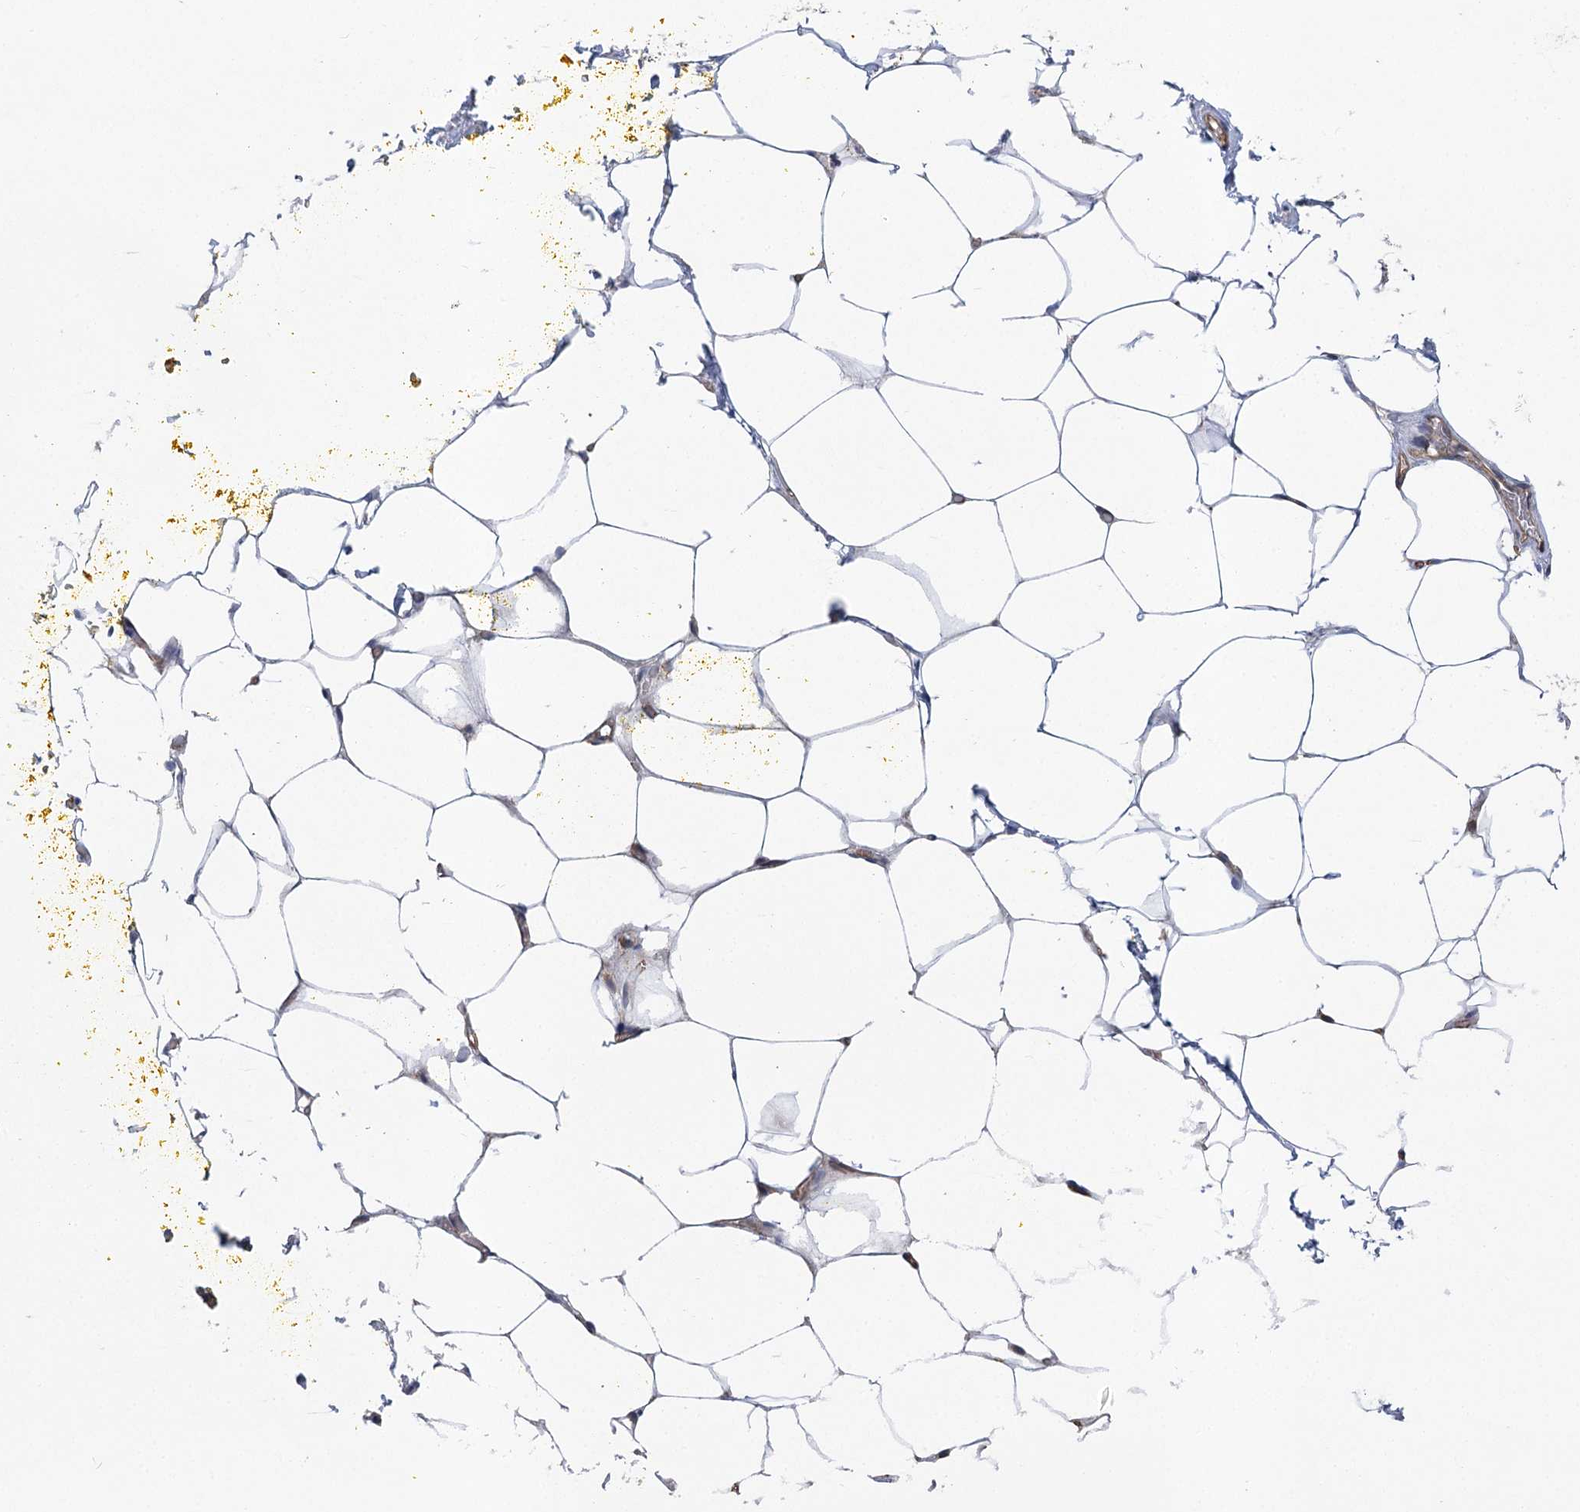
{"staining": {"intensity": "negative", "quantity": "none", "location": "none"}, "tissue": "adipose tissue", "cell_type": "Adipocytes", "image_type": "normal", "snomed": [{"axis": "morphology", "description": "Normal tissue, NOS"}, {"axis": "morphology", "description": "Adenocarcinoma, Low grade"}, {"axis": "topography", "description": "Prostate"}, {"axis": "topography", "description": "Peripheral nerve tissue"}], "caption": "The micrograph shows no staining of adipocytes in benign adipose tissue. Nuclei are stained in blue.", "gene": "RWDD4", "patient": {"sex": "male", "age": 63}}